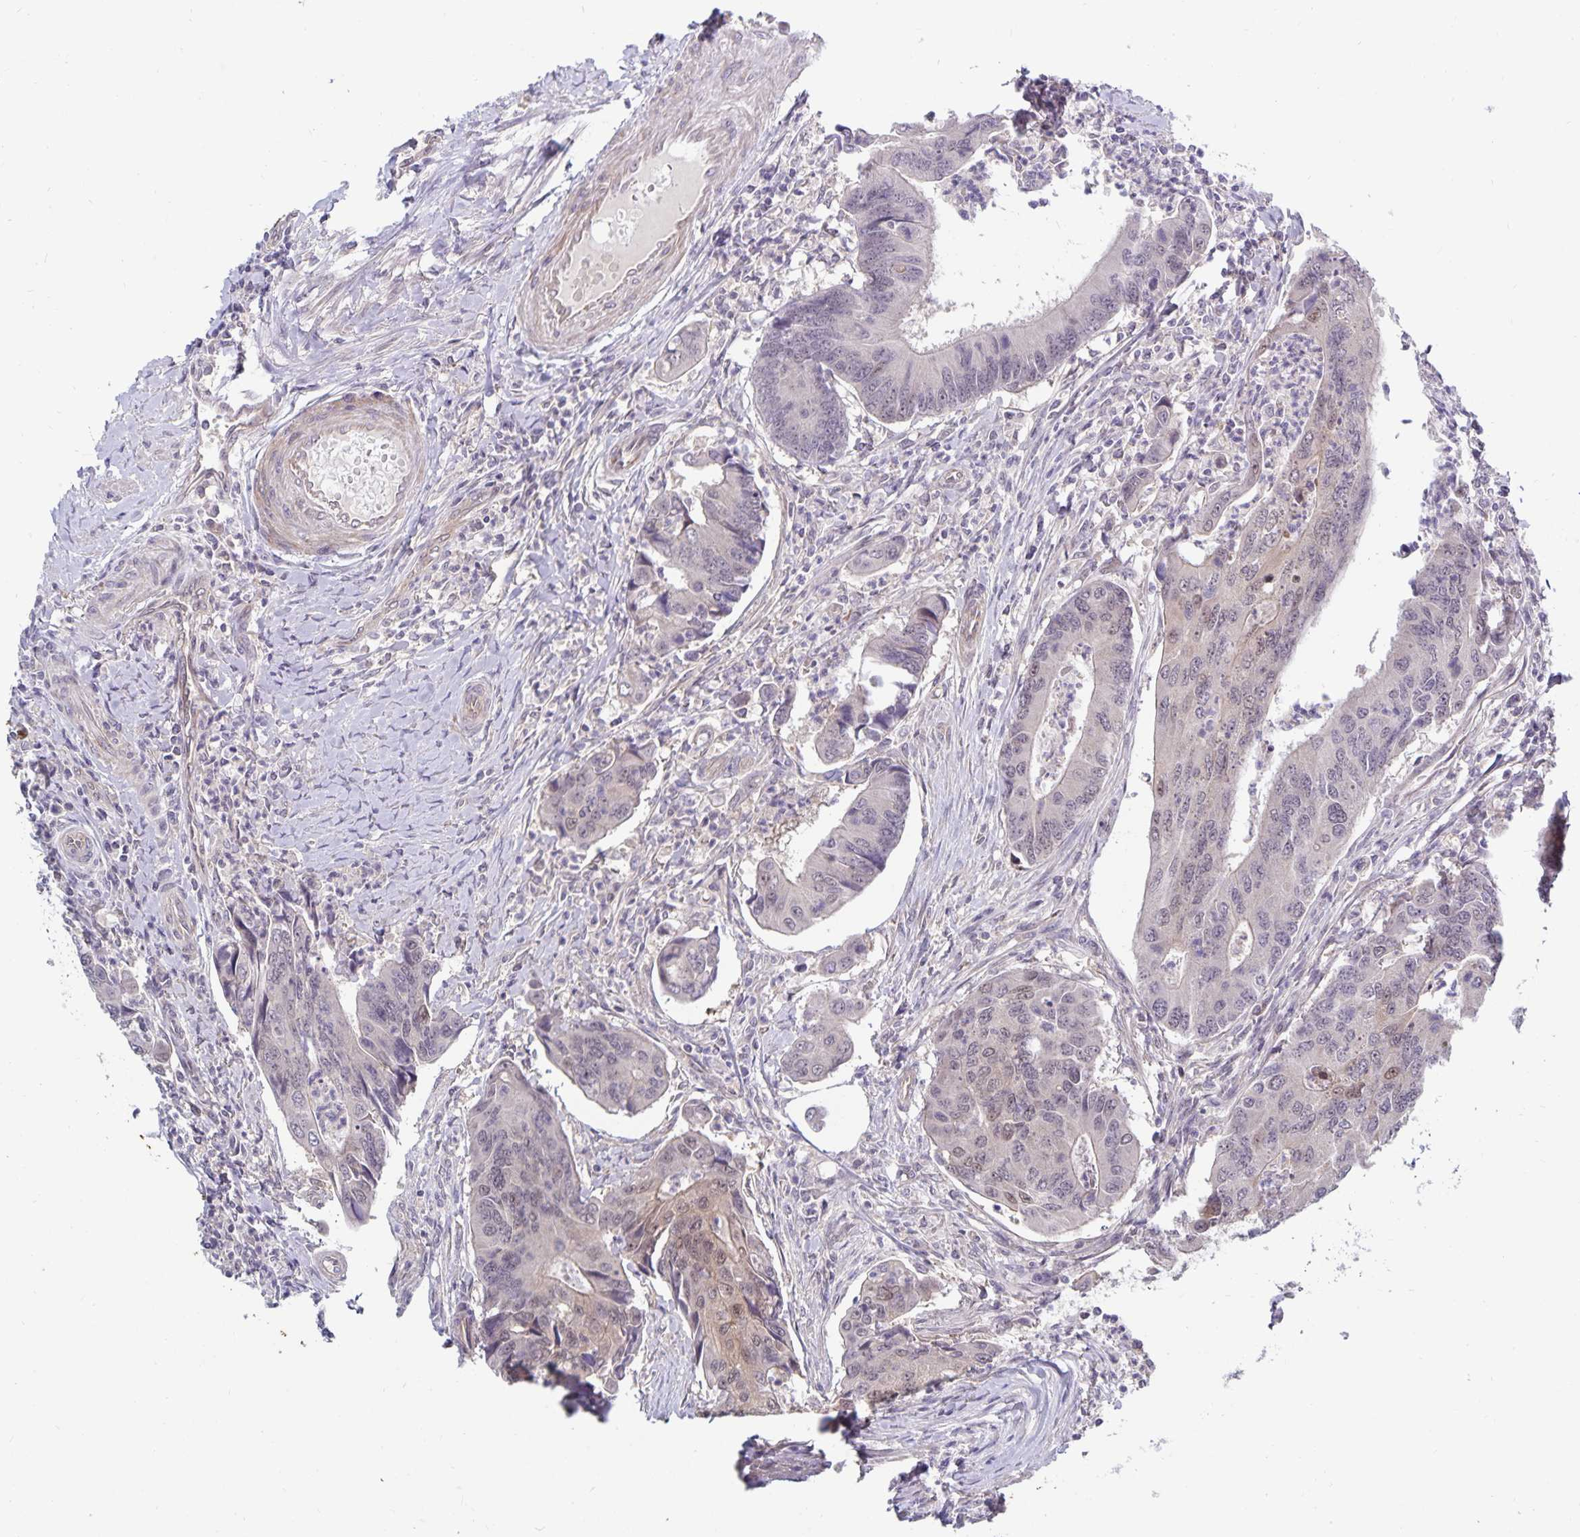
{"staining": {"intensity": "weak", "quantity": "<25%", "location": "nuclear"}, "tissue": "colorectal cancer", "cell_type": "Tumor cells", "image_type": "cancer", "snomed": [{"axis": "morphology", "description": "Adenocarcinoma, NOS"}, {"axis": "topography", "description": "Colon"}], "caption": "Tumor cells are negative for brown protein staining in colorectal adenocarcinoma.", "gene": "CDKN2B", "patient": {"sex": "female", "age": 67}}